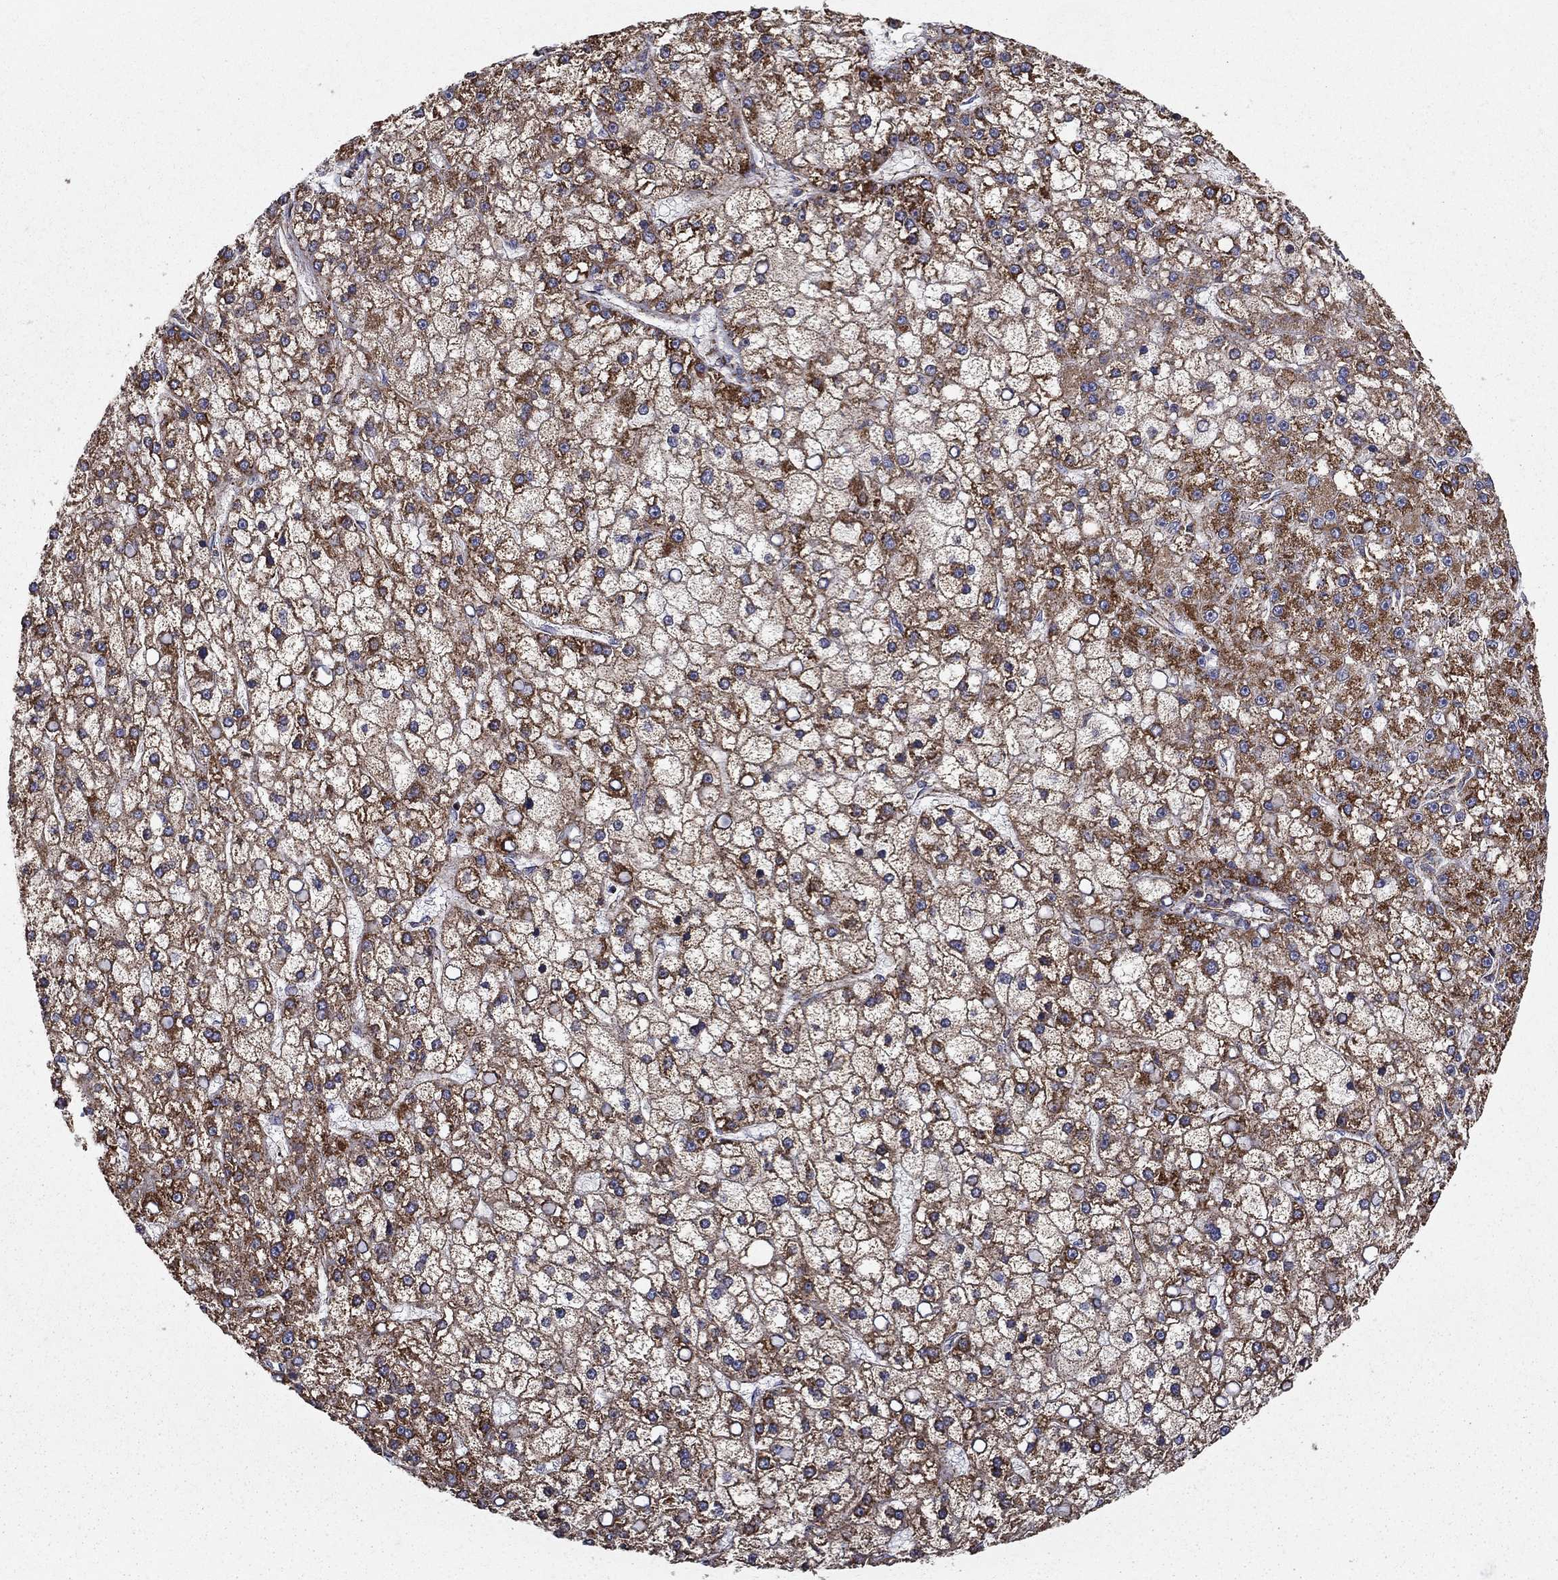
{"staining": {"intensity": "strong", "quantity": "25%-75%", "location": "cytoplasmic/membranous"}, "tissue": "liver cancer", "cell_type": "Tumor cells", "image_type": "cancer", "snomed": [{"axis": "morphology", "description": "Carcinoma, Hepatocellular, NOS"}, {"axis": "topography", "description": "Liver"}], "caption": "A brown stain labels strong cytoplasmic/membranous positivity of a protein in liver hepatocellular carcinoma tumor cells.", "gene": "NDUFS8", "patient": {"sex": "male", "age": 67}}